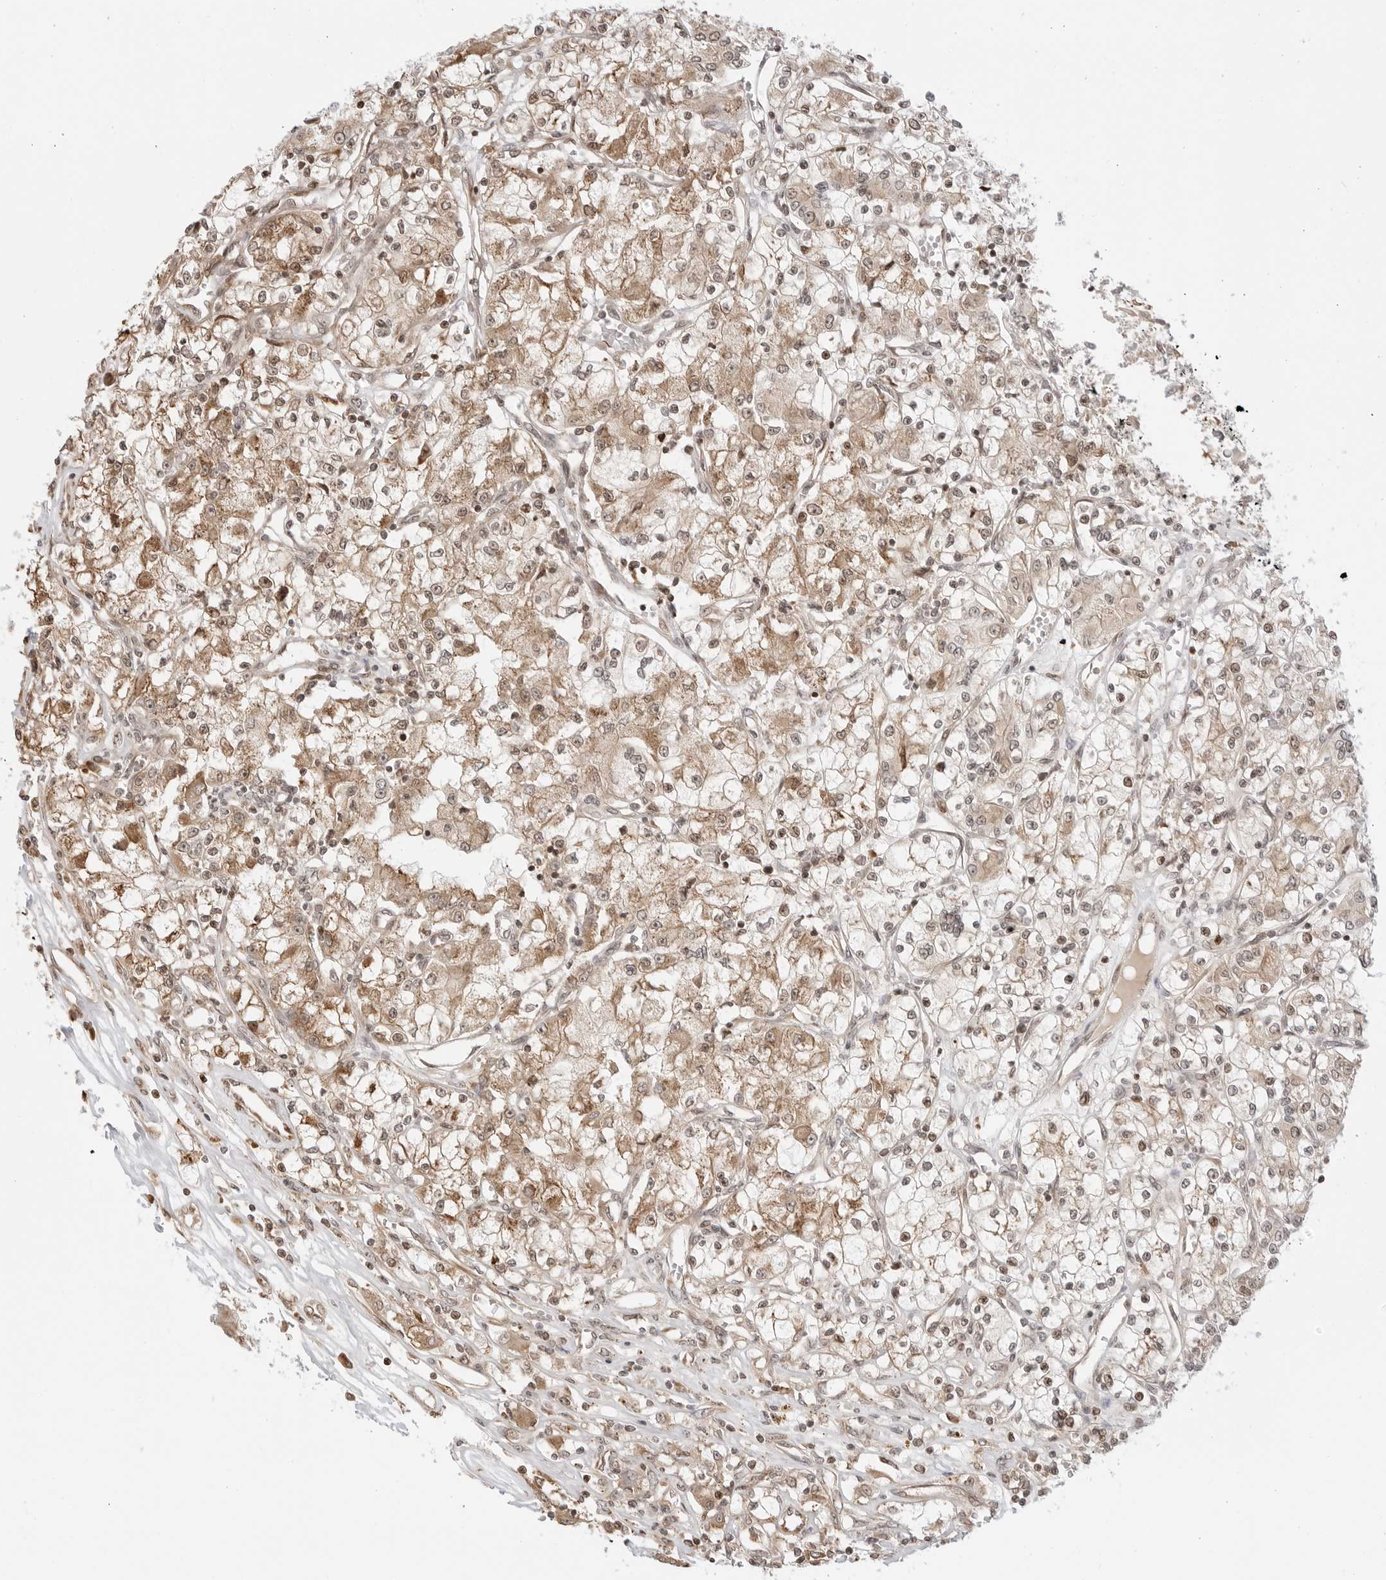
{"staining": {"intensity": "moderate", "quantity": ">75%", "location": "cytoplasmic/membranous,nuclear"}, "tissue": "renal cancer", "cell_type": "Tumor cells", "image_type": "cancer", "snomed": [{"axis": "morphology", "description": "Adenocarcinoma, NOS"}, {"axis": "topography", "description": "Kidney"}], "caption": "IHC (DAB (3,3'-diaminobenzidine)) staining of adenocarcinoma (renal) demonstrates moderate cytoplasmic/membranous and nuclear protein expression in approximately >75% of tumor cells.", "gene": "FKBP14", "patient": {"sex": "female", "age": 59}}